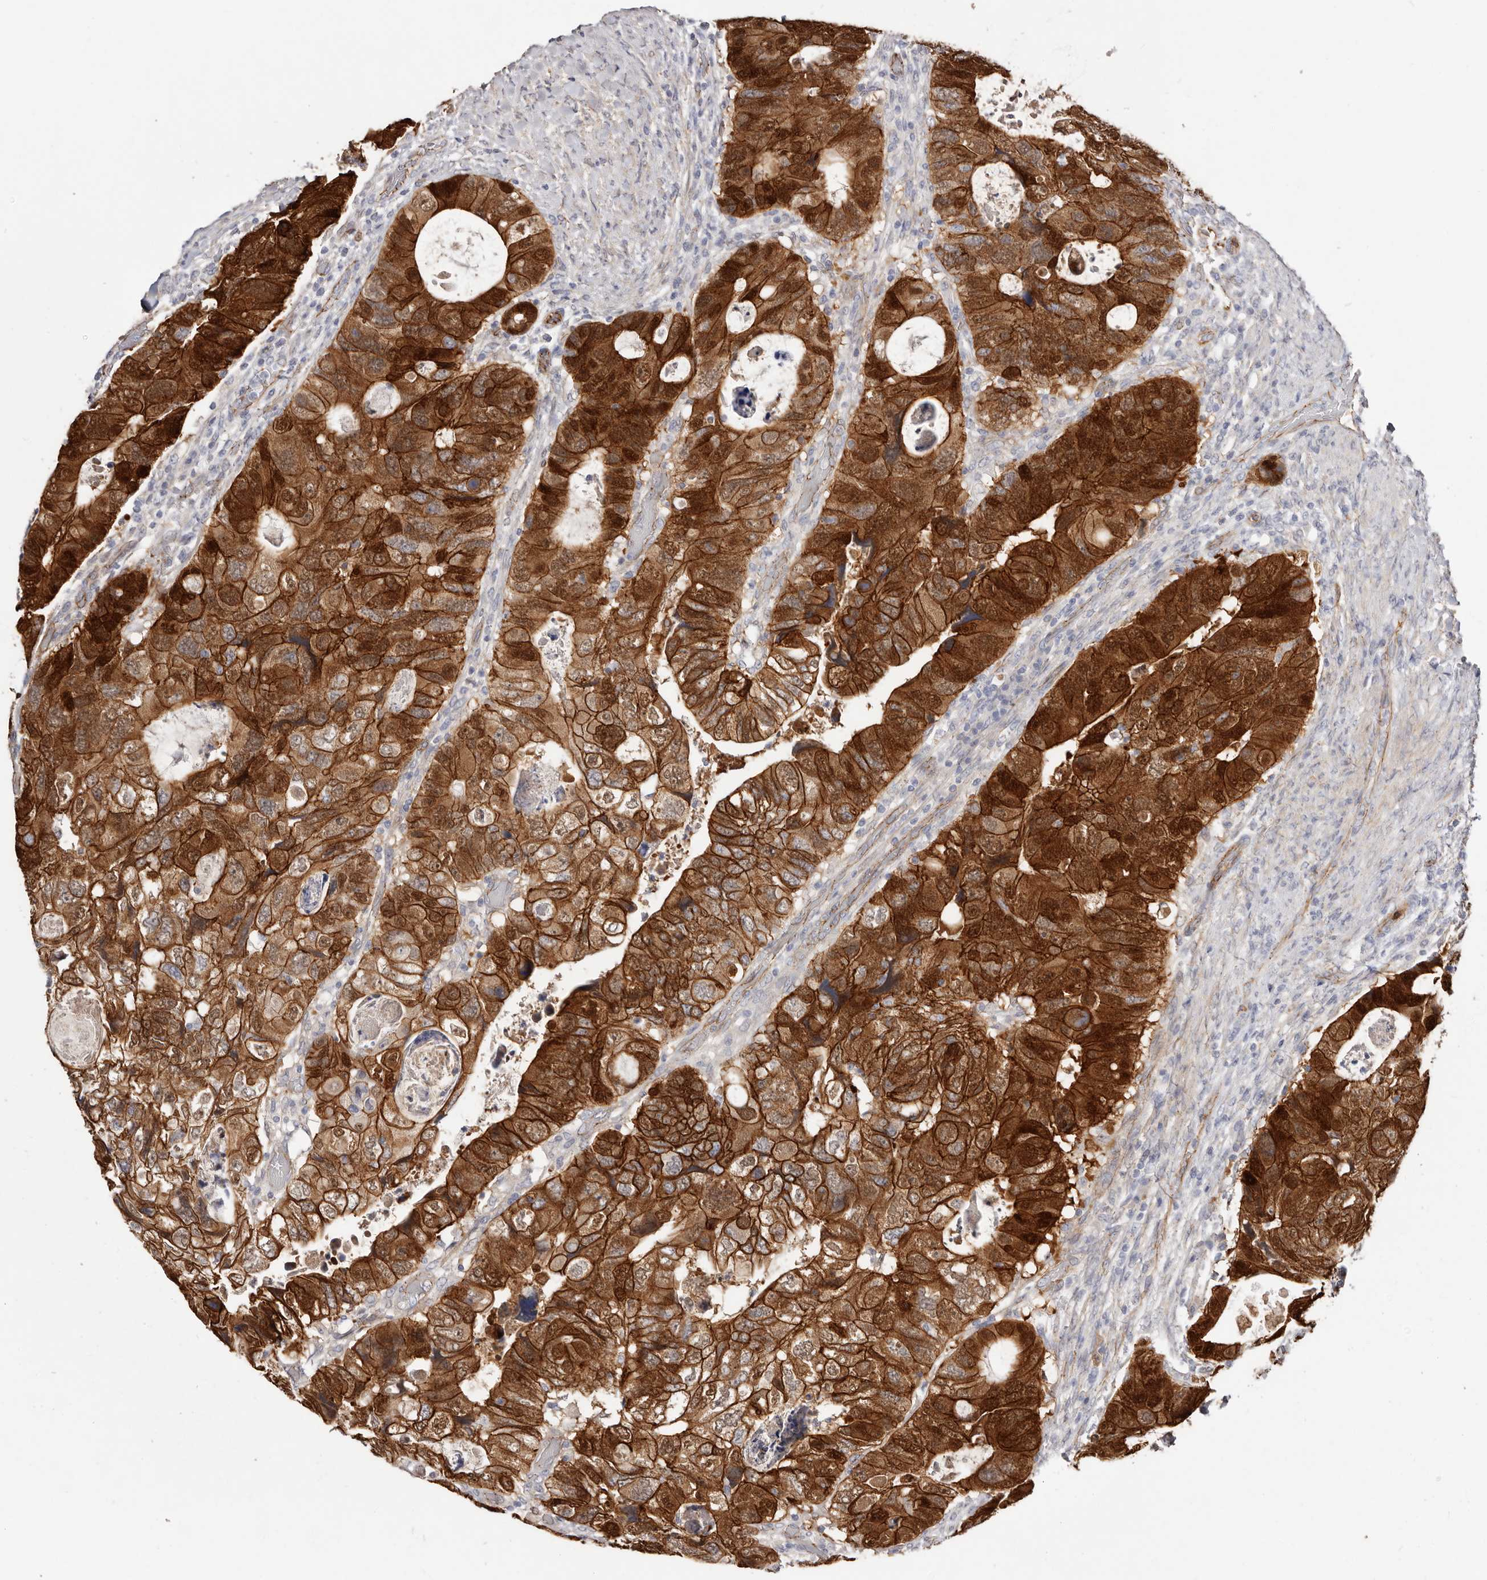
{"staining": {"intensity": "strong", "quantity": ">75%", "location": "cytoplasmic/membranous"}, "tissue": "colorectal cancer", "cell_type": "Tumor cells", "image_type": "cancer", "snomed": [{"axis": "morphology", "description": "Adenocarcinoma, NOS"}, {"axis": "topography", "description": "Rectum"}], "caption": "Adenocarcinoma (colorectal) tissue exhibits strong cytoplasmic/membranous staining in approximately >75% of tumor cells, visualized by immunohistochemistry.", "gene": "CTNNB1", "patient": {"sex": "male", "age": 59}}